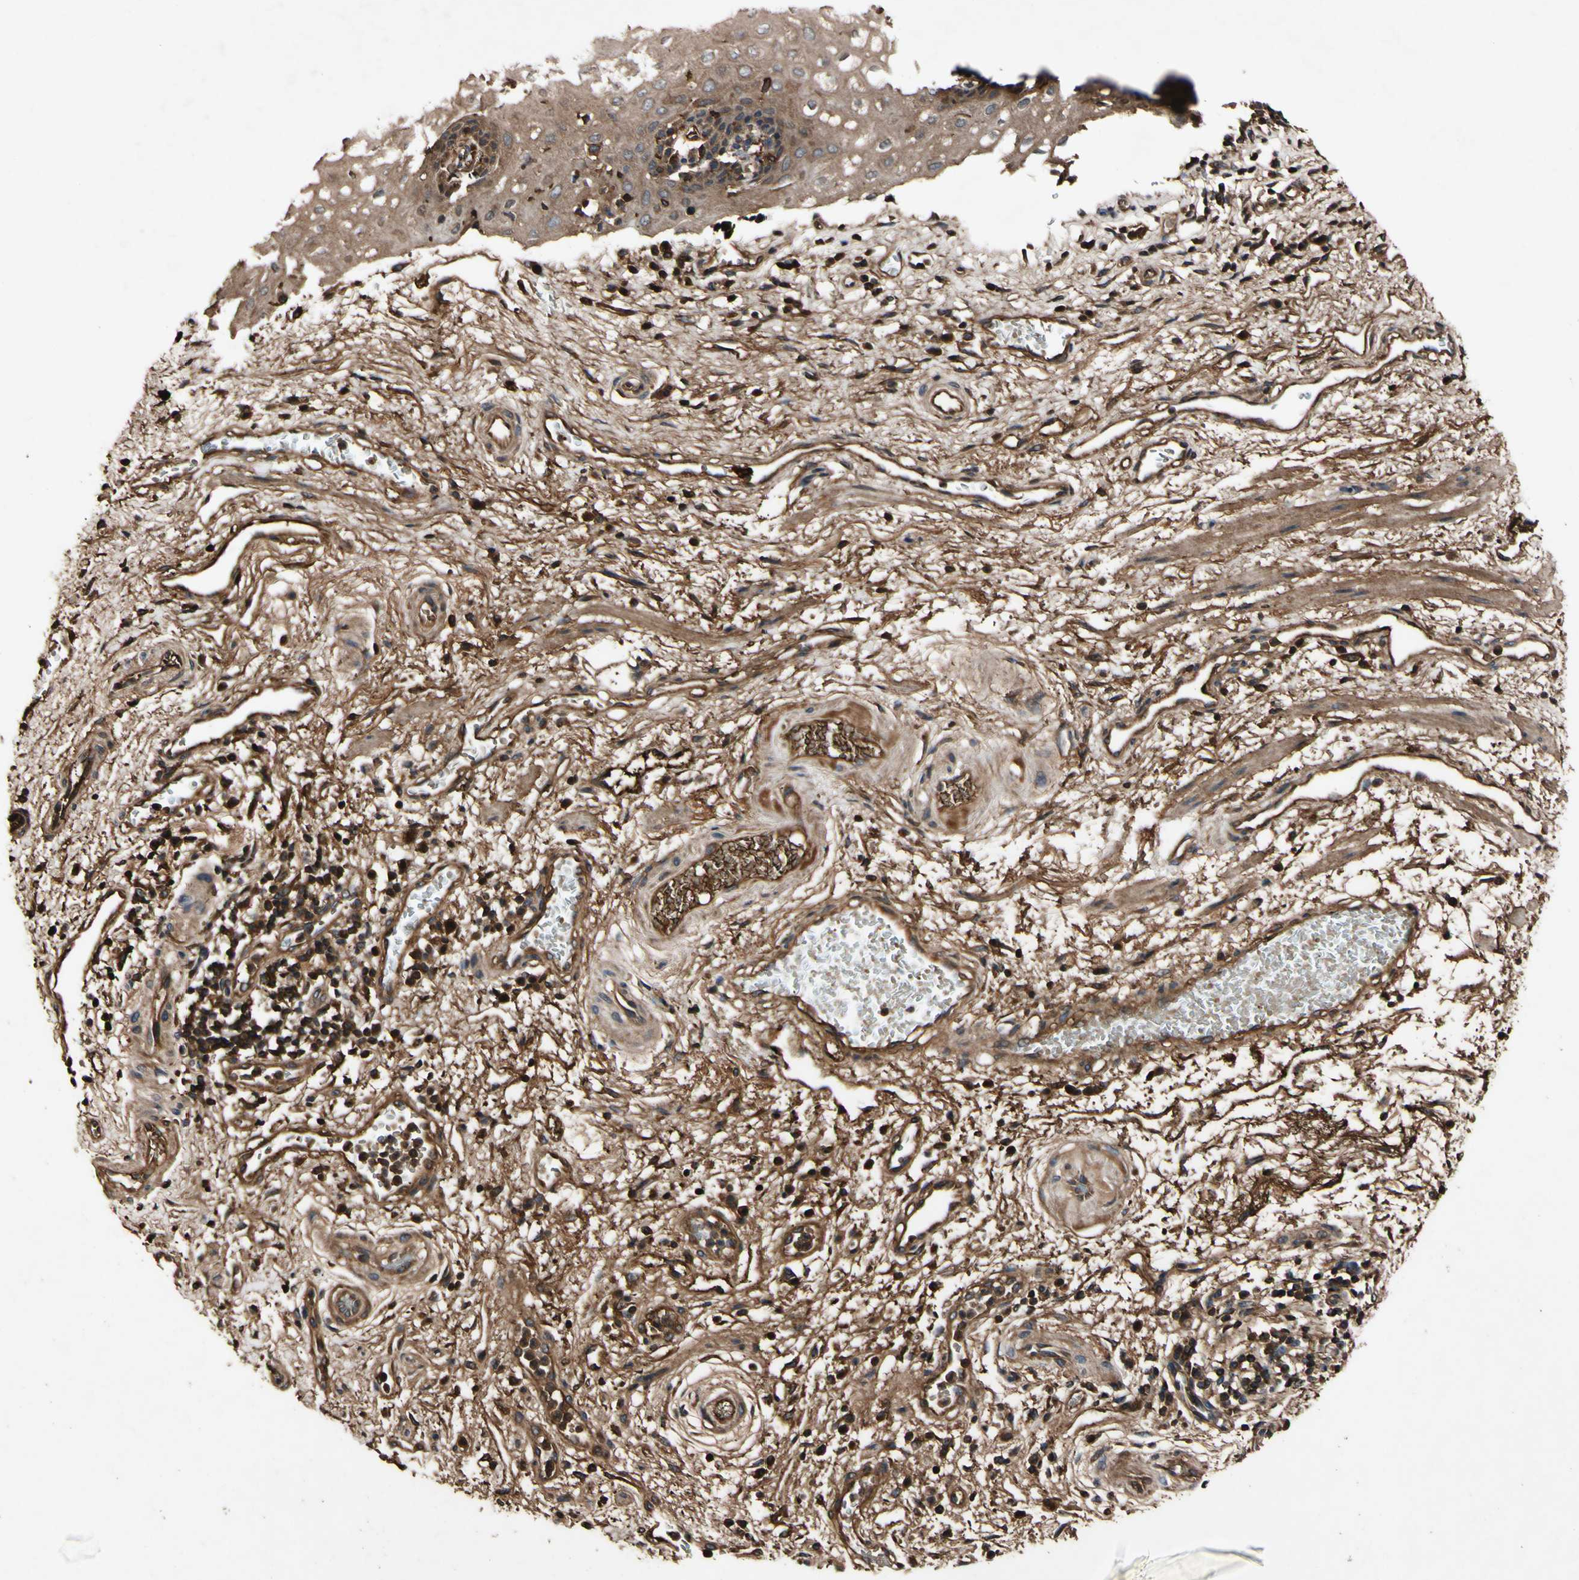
{"staining": {"intensity": "strong", "quantity": ">75%", "location": "cytoplasmic/membranous,nuclear"}, "tissue": "esophagus", "cell_type": "Squamous epithelial cells", "image_type": "normal", "snomed": [{"axis": "morphology", "description": "Normal tissue, NOS"}, {"axis": "topography", "description": "Esophagus"}], "caption": "Esophagus stained with a brown dye demonstrates strong cytoplasmic/membranous,nuclear positive staining in about >75% of squamous epithelial cells.", "gene": "PLAT", "patient": {"sex": "male", "age": 54}}